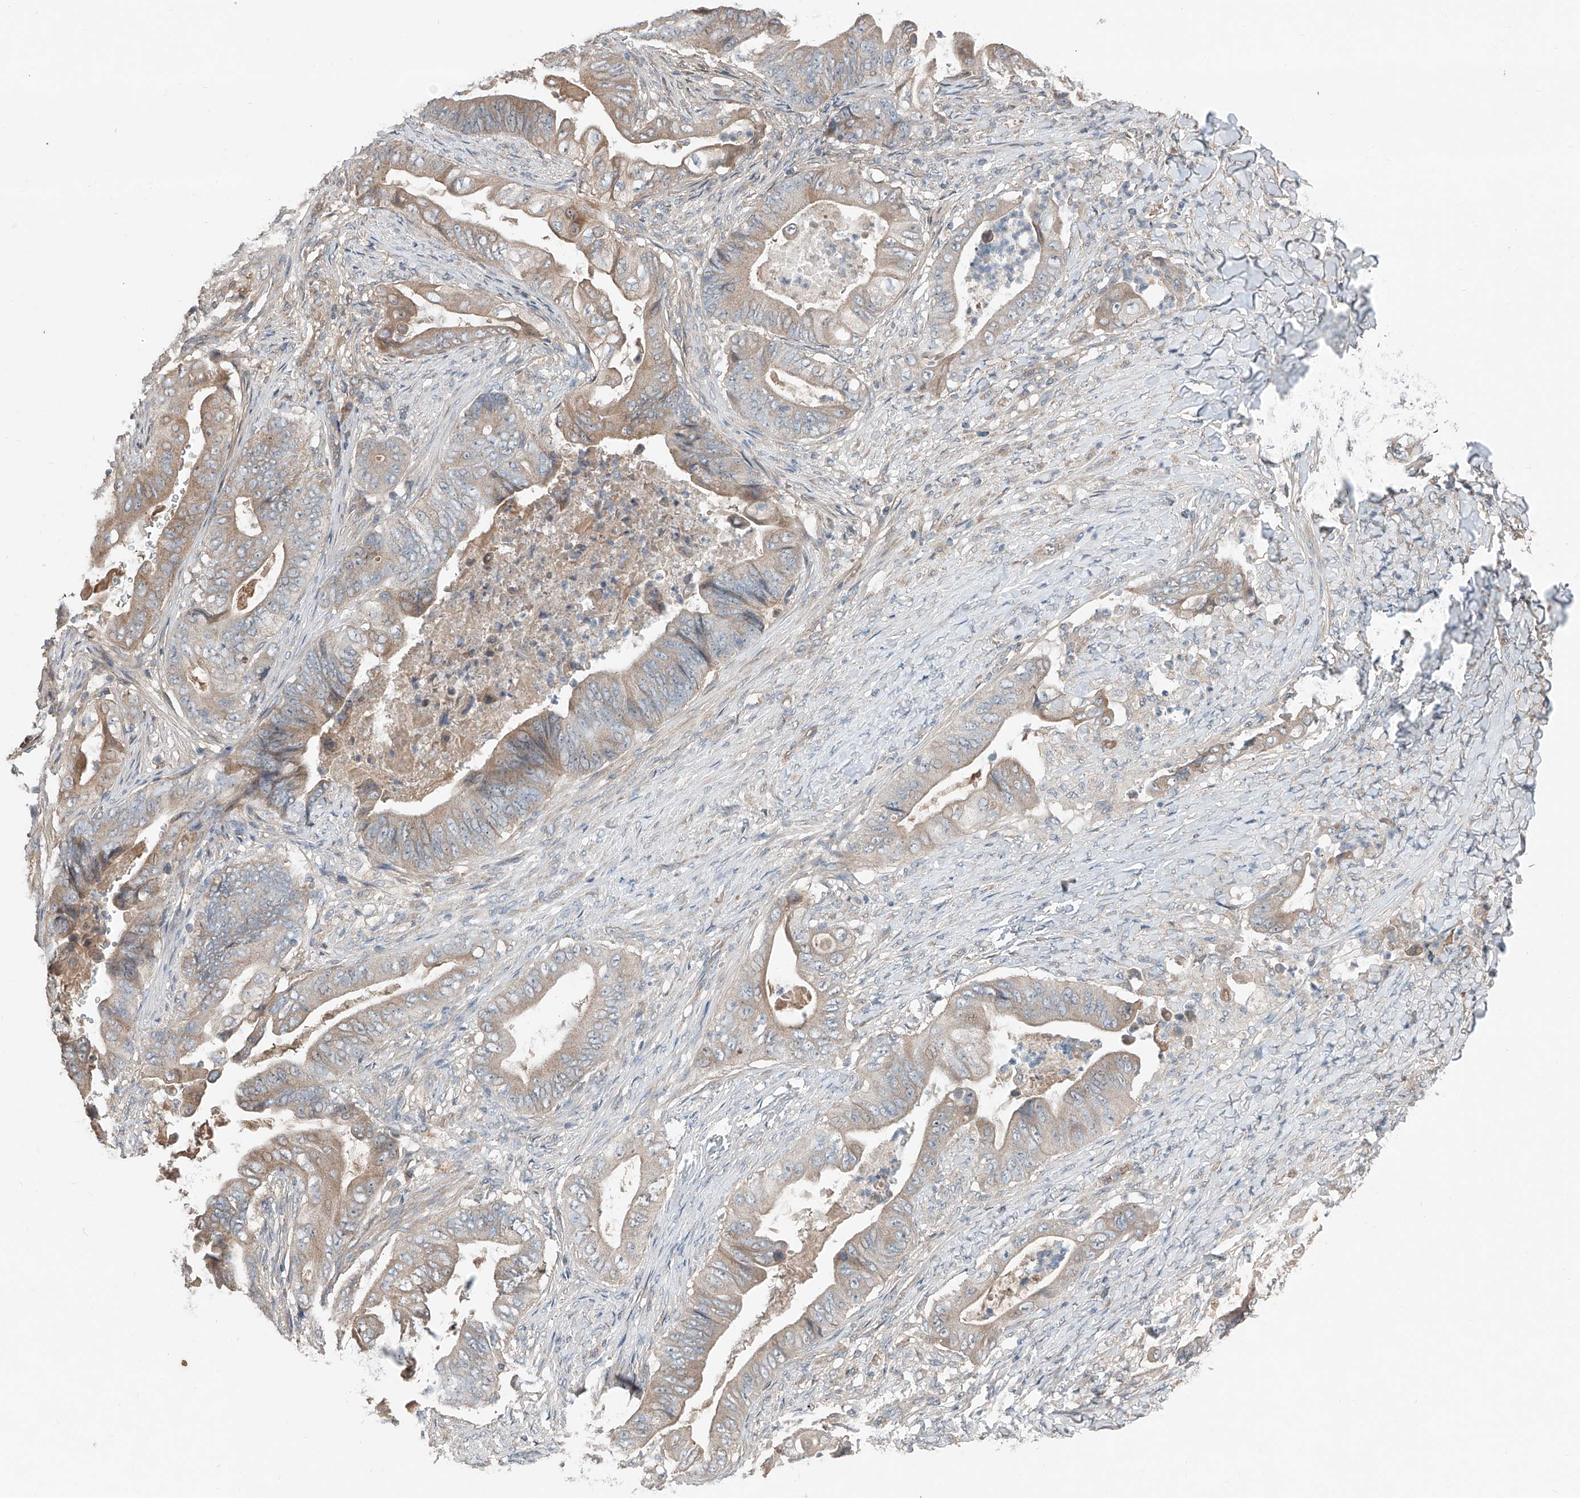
{"staining": {"intensity": "weak", "quantity": "25%-75%", "location": "cytoplasmic/membranous"}, "tissue": "stomach cancer", "cell_type": "Tumor cells", "image_type": "cancer", "snomed": [{"axis": "morphology", "description": "Adenocarcinoma, NOS"}, {"axis": "topography", "description": "Stomach"}], "caption": "Stomach cancer stained with immunohistochemistry (IHC) shows weak cytoplasmic/membranous staining in approximately 25%-75% of tumor cells.", "gene": "ADAM23", "patient": {"sex": "female", "age": 73}}